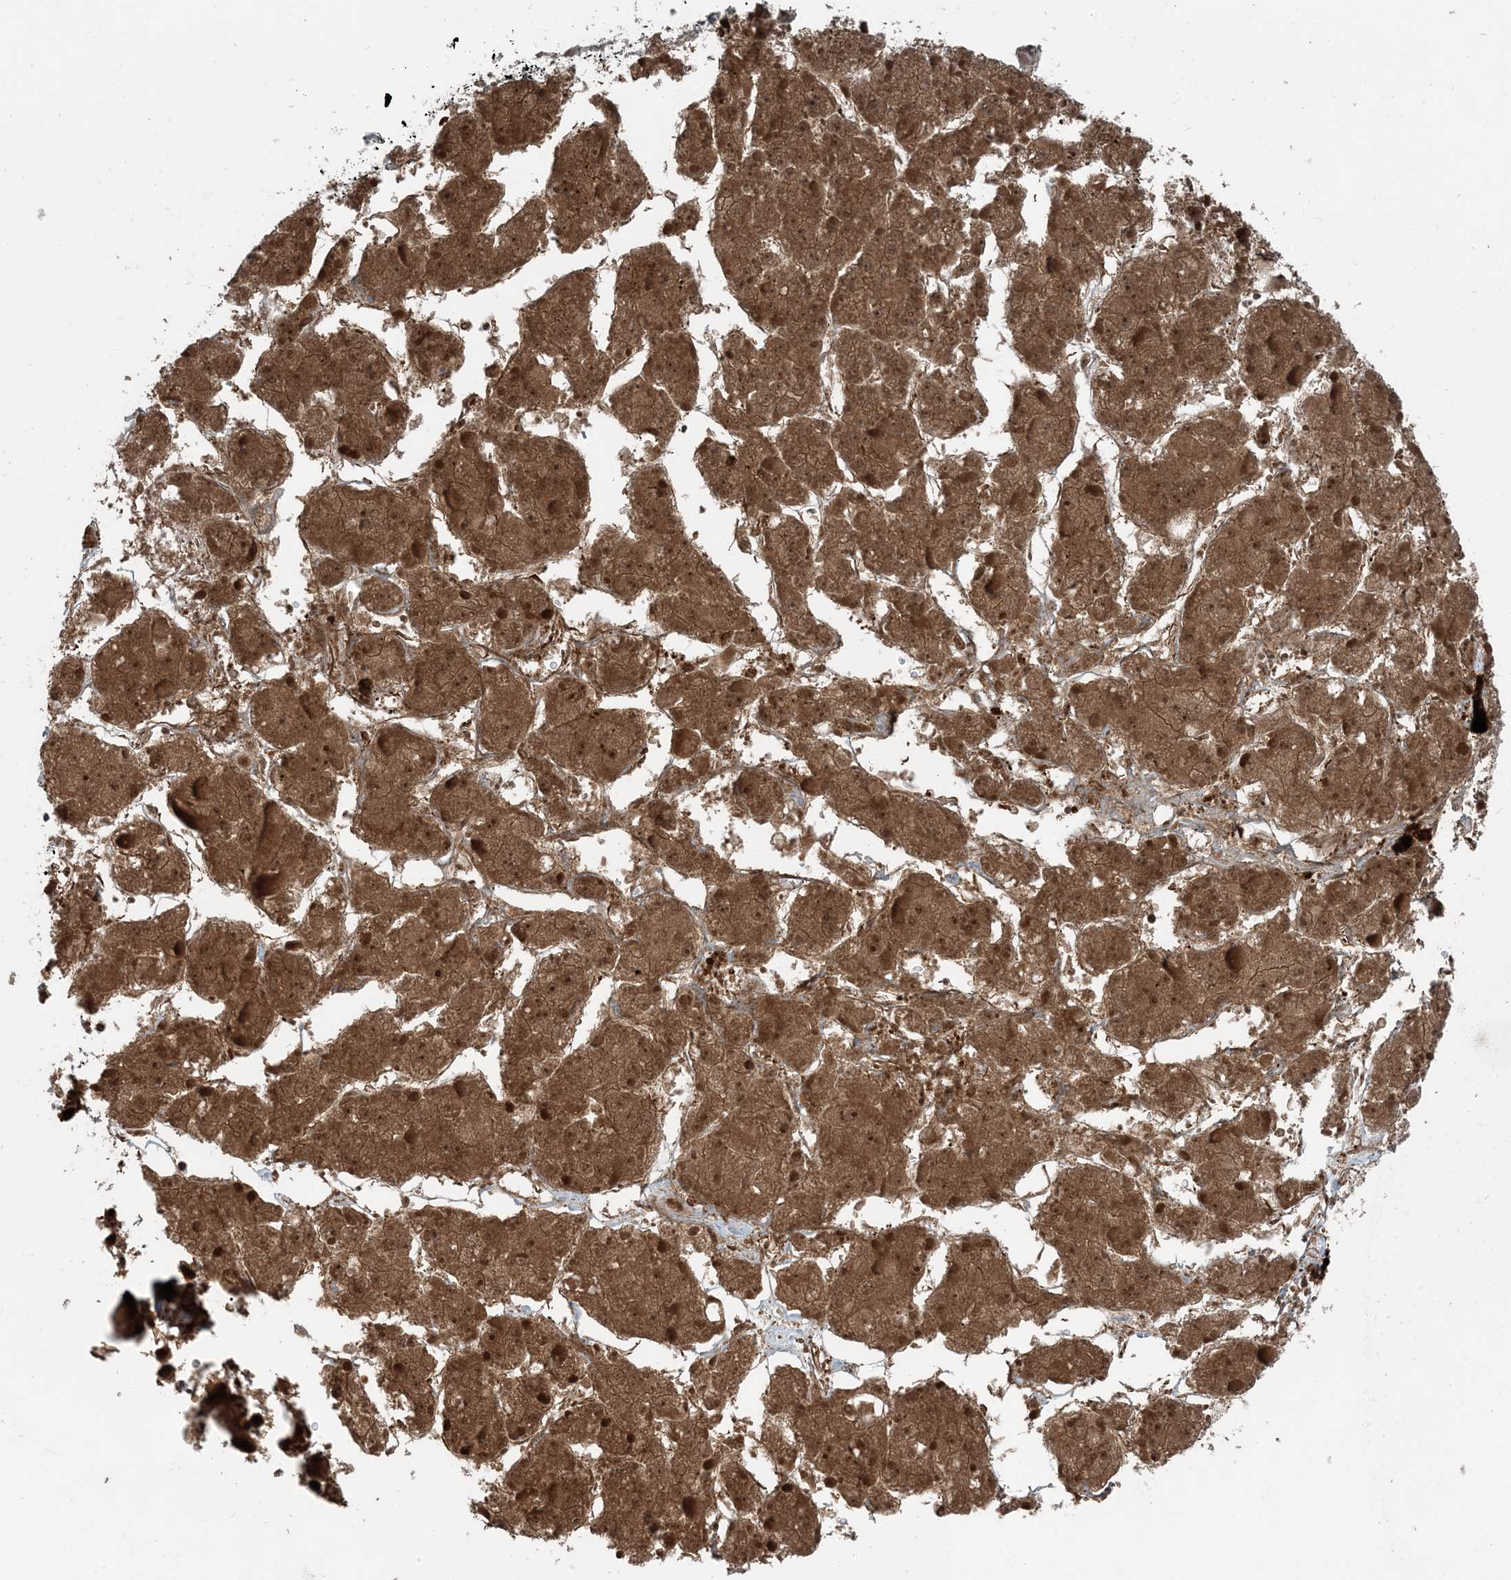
{"staining": {"intensity": "moderate", "quantity": ">75%", "location": "cytoplasmic/membranous,nuclear"}, "tissue": "liver cancer", "cell_type": "Tumor cells", "image_type": "cancer", "snomed": [{"axis": "morphology", "description": "Carcinoma, Hepatocellular, NOS"}, {"axis": "topography", "description": "Liver"}], "caption": "High-power microscopy captured an immunohistochemistry photomicrograph of liver cancer (hepatocellular carcinoma), revealing moderate cytoplasmic/membranous and nuclear expression in about >75% of tumor cells.", "gene": "EDEM2", "patient": {"sex": "female", "age": 73}}